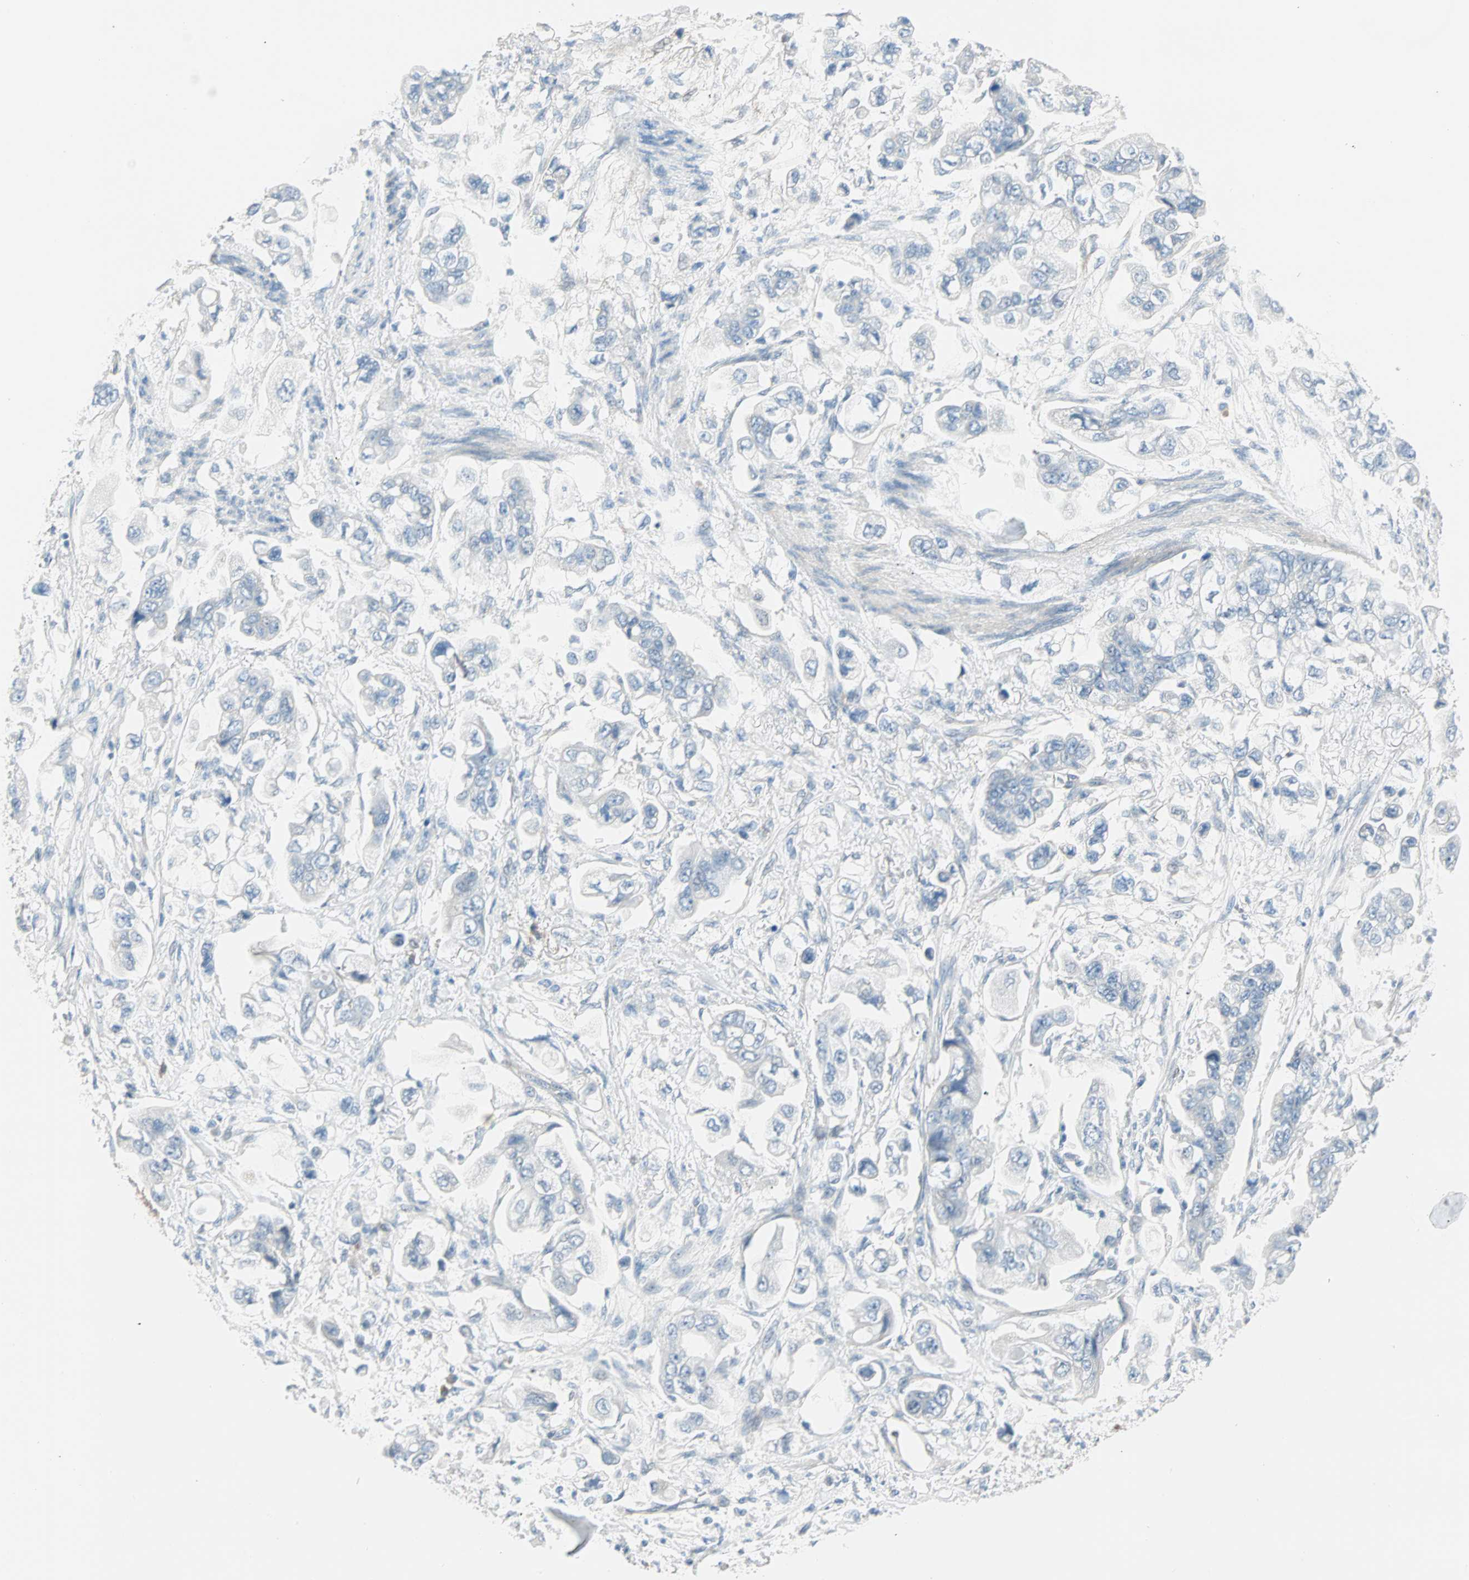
{"staining": {"intensity": "negative", "quantity": "none", "location": "none"}, "tissue": "stomach cancer", "cell_type": "Tumor cells", "image_type": "cancer", "snomed": [{"axis": "morphology", "description": "Adenocarcinoma, NOS"}, {"axis": "topography", "description": "Stomach"}], "caption": "Immunohistochemistry (IHC) histopathology image of neoplastic tissue: human stomach cancer stained with DAB demonstrates no significant protein expression in tumor cells.", "gene": "ATF6", "patient": {"sex": "male", "age": 62}}